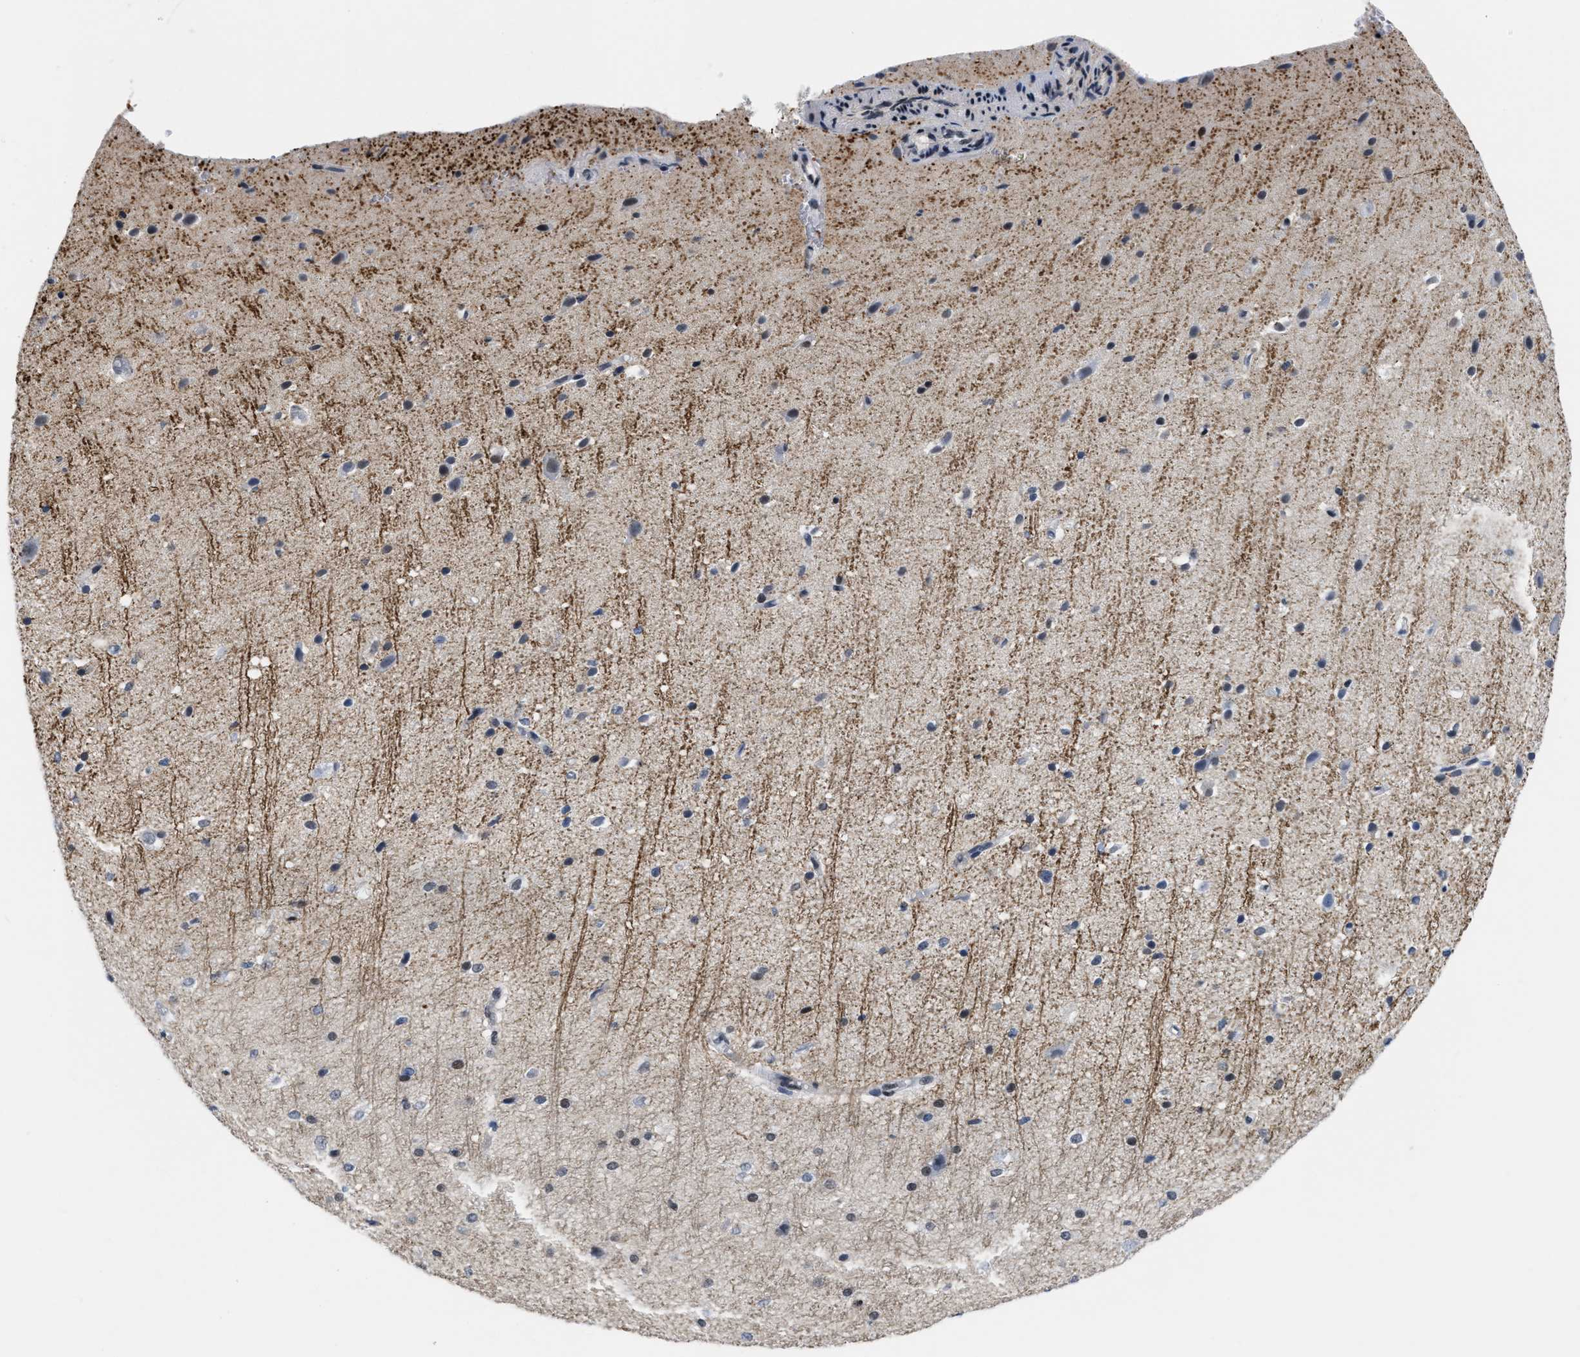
{"staining": {"intensity": "moderate", "quantity": ">75%", "location": "nuclear"}, "tissue": "cerebral cortex", "cell_type": "Endothelial cells", "image_type": "normal", "snomed": [{"axis": "morphology", "description": "Normal tissue, NOS"}, {"axis": "morphology", "description": "Developmental malformation"}, {"axis": "topography", "description": "Cerebral cortex"}], "caption": "Brown immunohistochemical staining in normal cerebral cortex demonstrates moderate nuclear staining in approximately >75% of endothelial cells. (DAB (3,3'-diaminobenzidine) IHC with brightfield microscopy, high magnification).", "gene": "MIER1", "patient": {"sex": "female", "age": 30}}